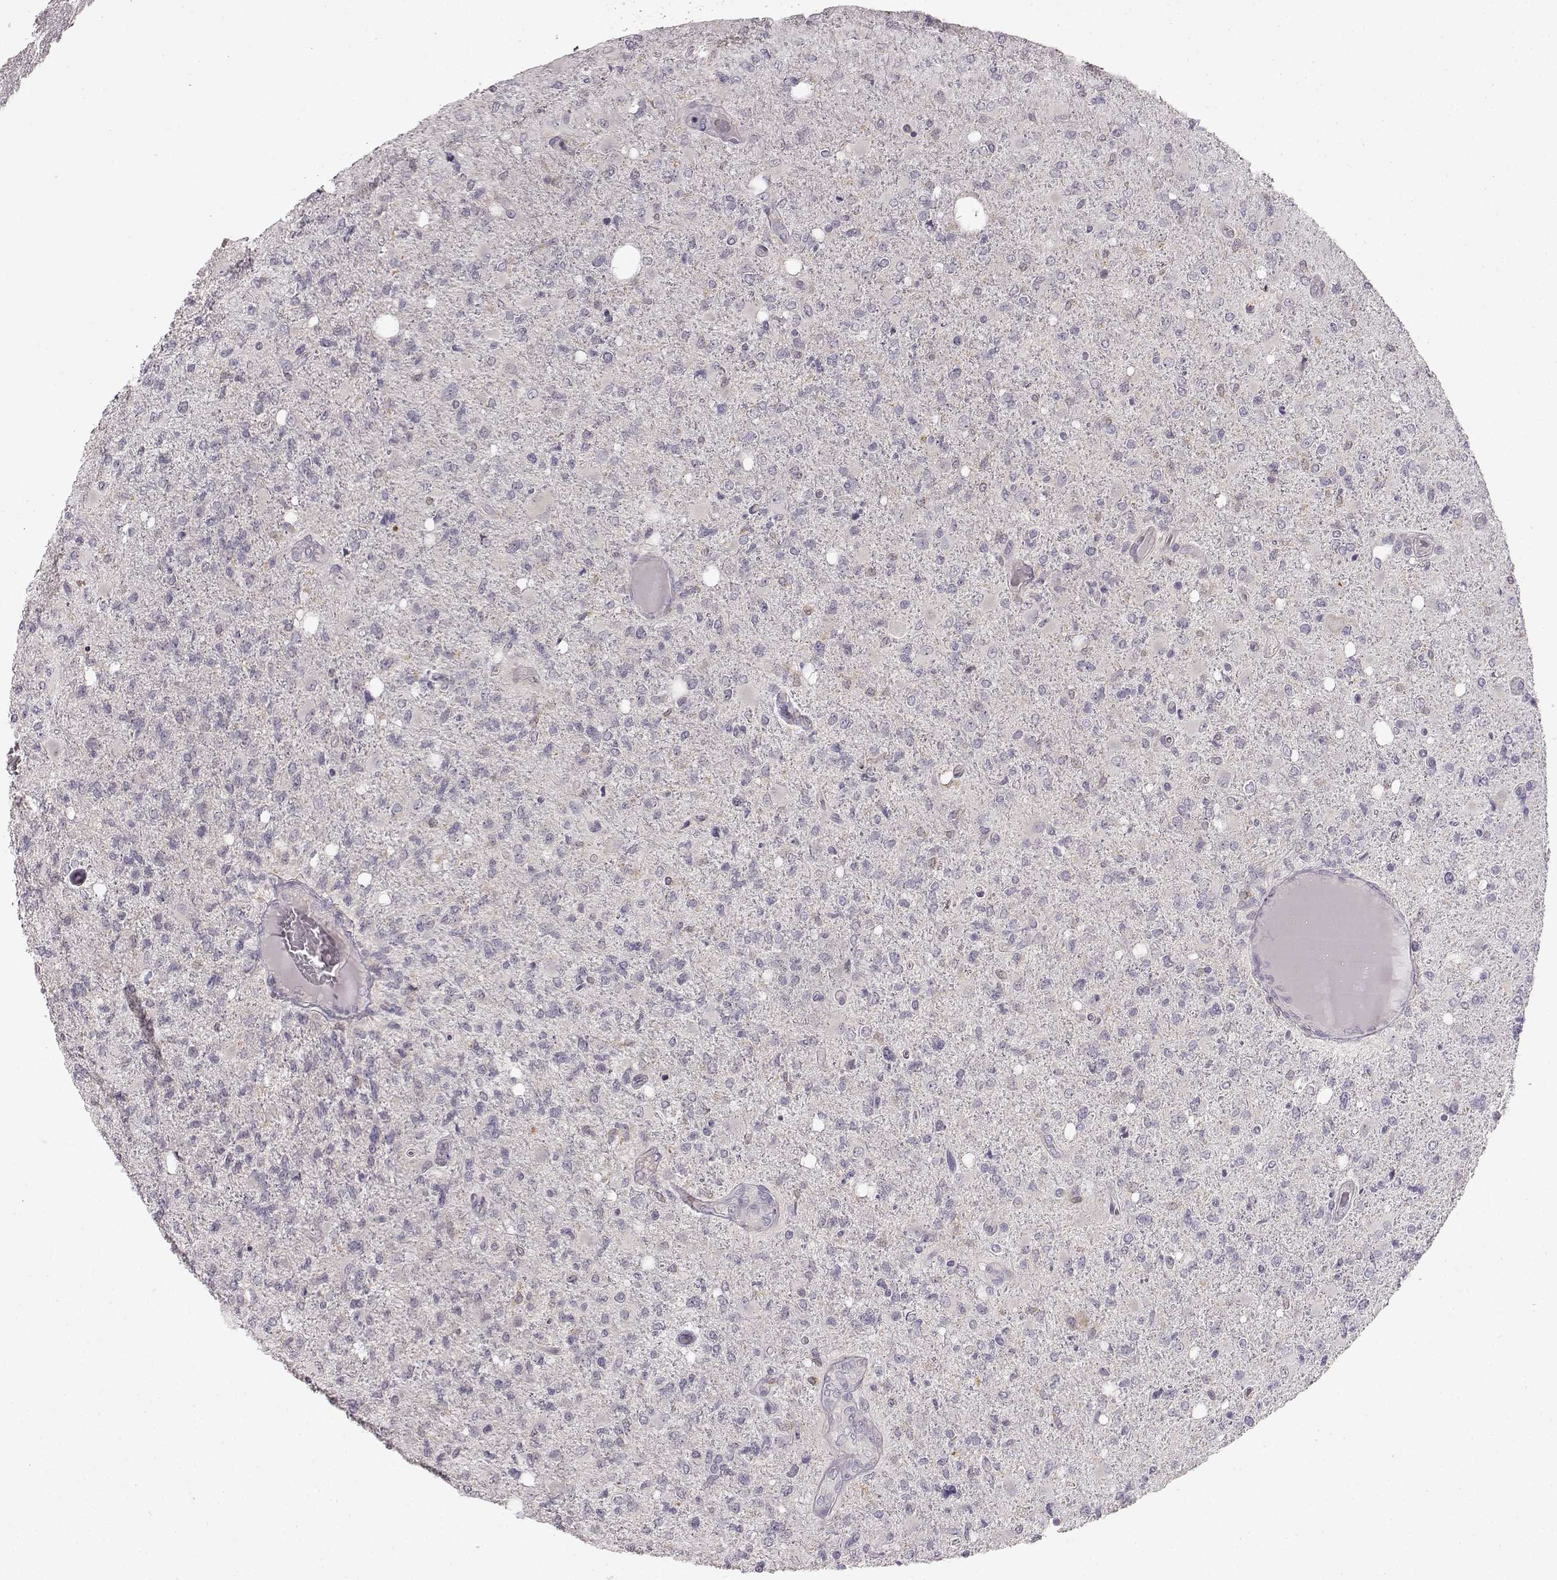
{"staining": {"intensity": "negative", "quantity": "none", "location": "none"}, "tissue": "glioma", "cell_type": "Tumor cells", "image_type": "cancer", "snomed": [{"axis": "morphology", "description": "Glioma, malignant, High grade"}, {"axis": "topography", "description": "Cerebral cortex"}], "caption": "There is no significant positivity in tumor cells of glioma.", "gene": "SPAG17", "patient": {"sex": "male", "age": 70}}